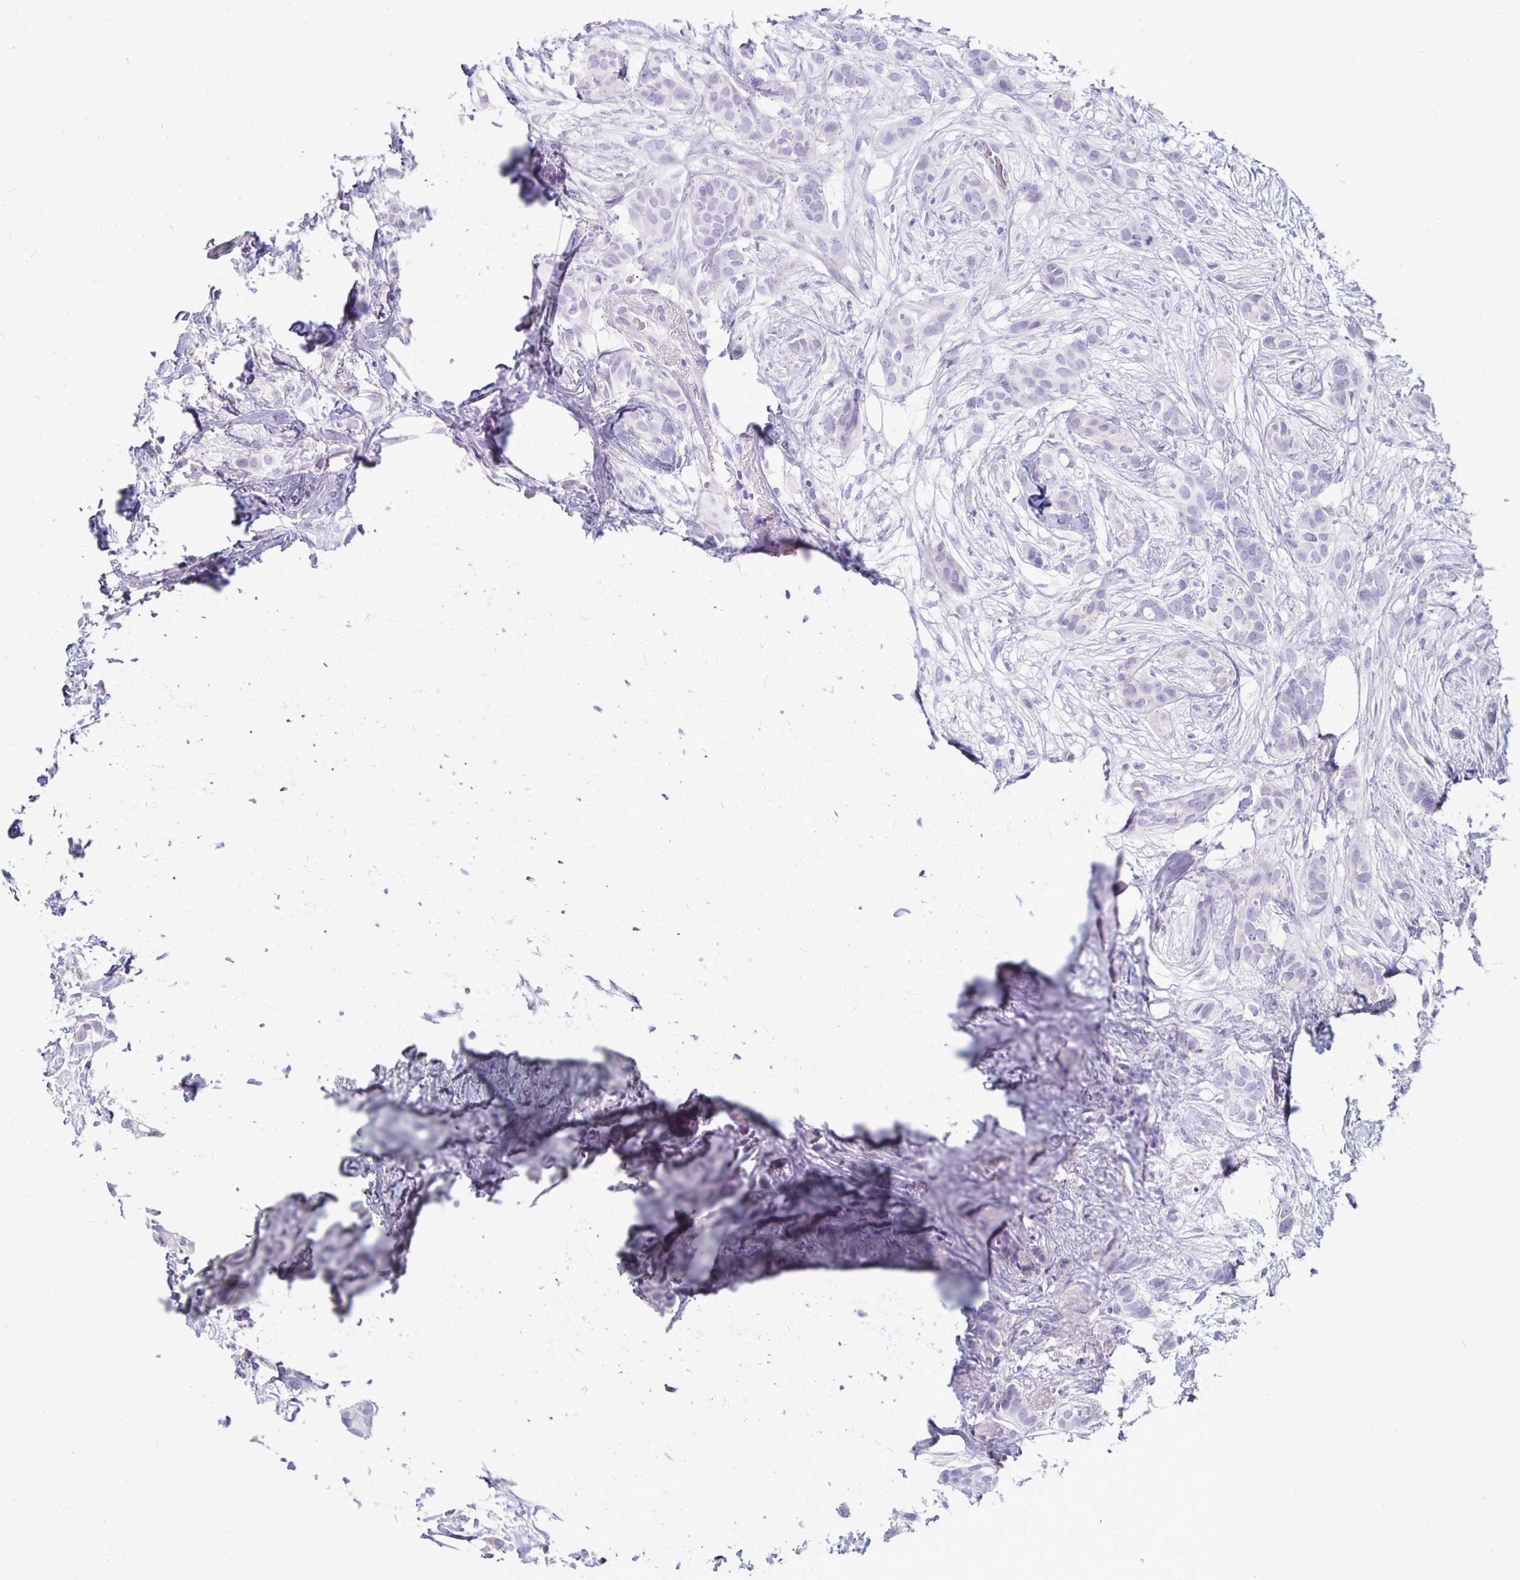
{"staining": {"intensity": "negative", "quantity": "none", "location": "none"}, "tissue": "breast cancer", "cell_type": "Tumor cells", "image_type": "cancer", "snomed": [{"axis": "morphology", "description": "Duct carcinoma"}, {"axis": "topography", "description": "Breast"}], "caption": "This histopathology image is of breast infiltrating ductal carcinoma stained with immunohistochemistry to label a protein in brown with the nuclei are counter-stained blue. There is no staining in tumor cells.", "gene": "FNTB", "patient": {"sex": "female", "age": 62}}